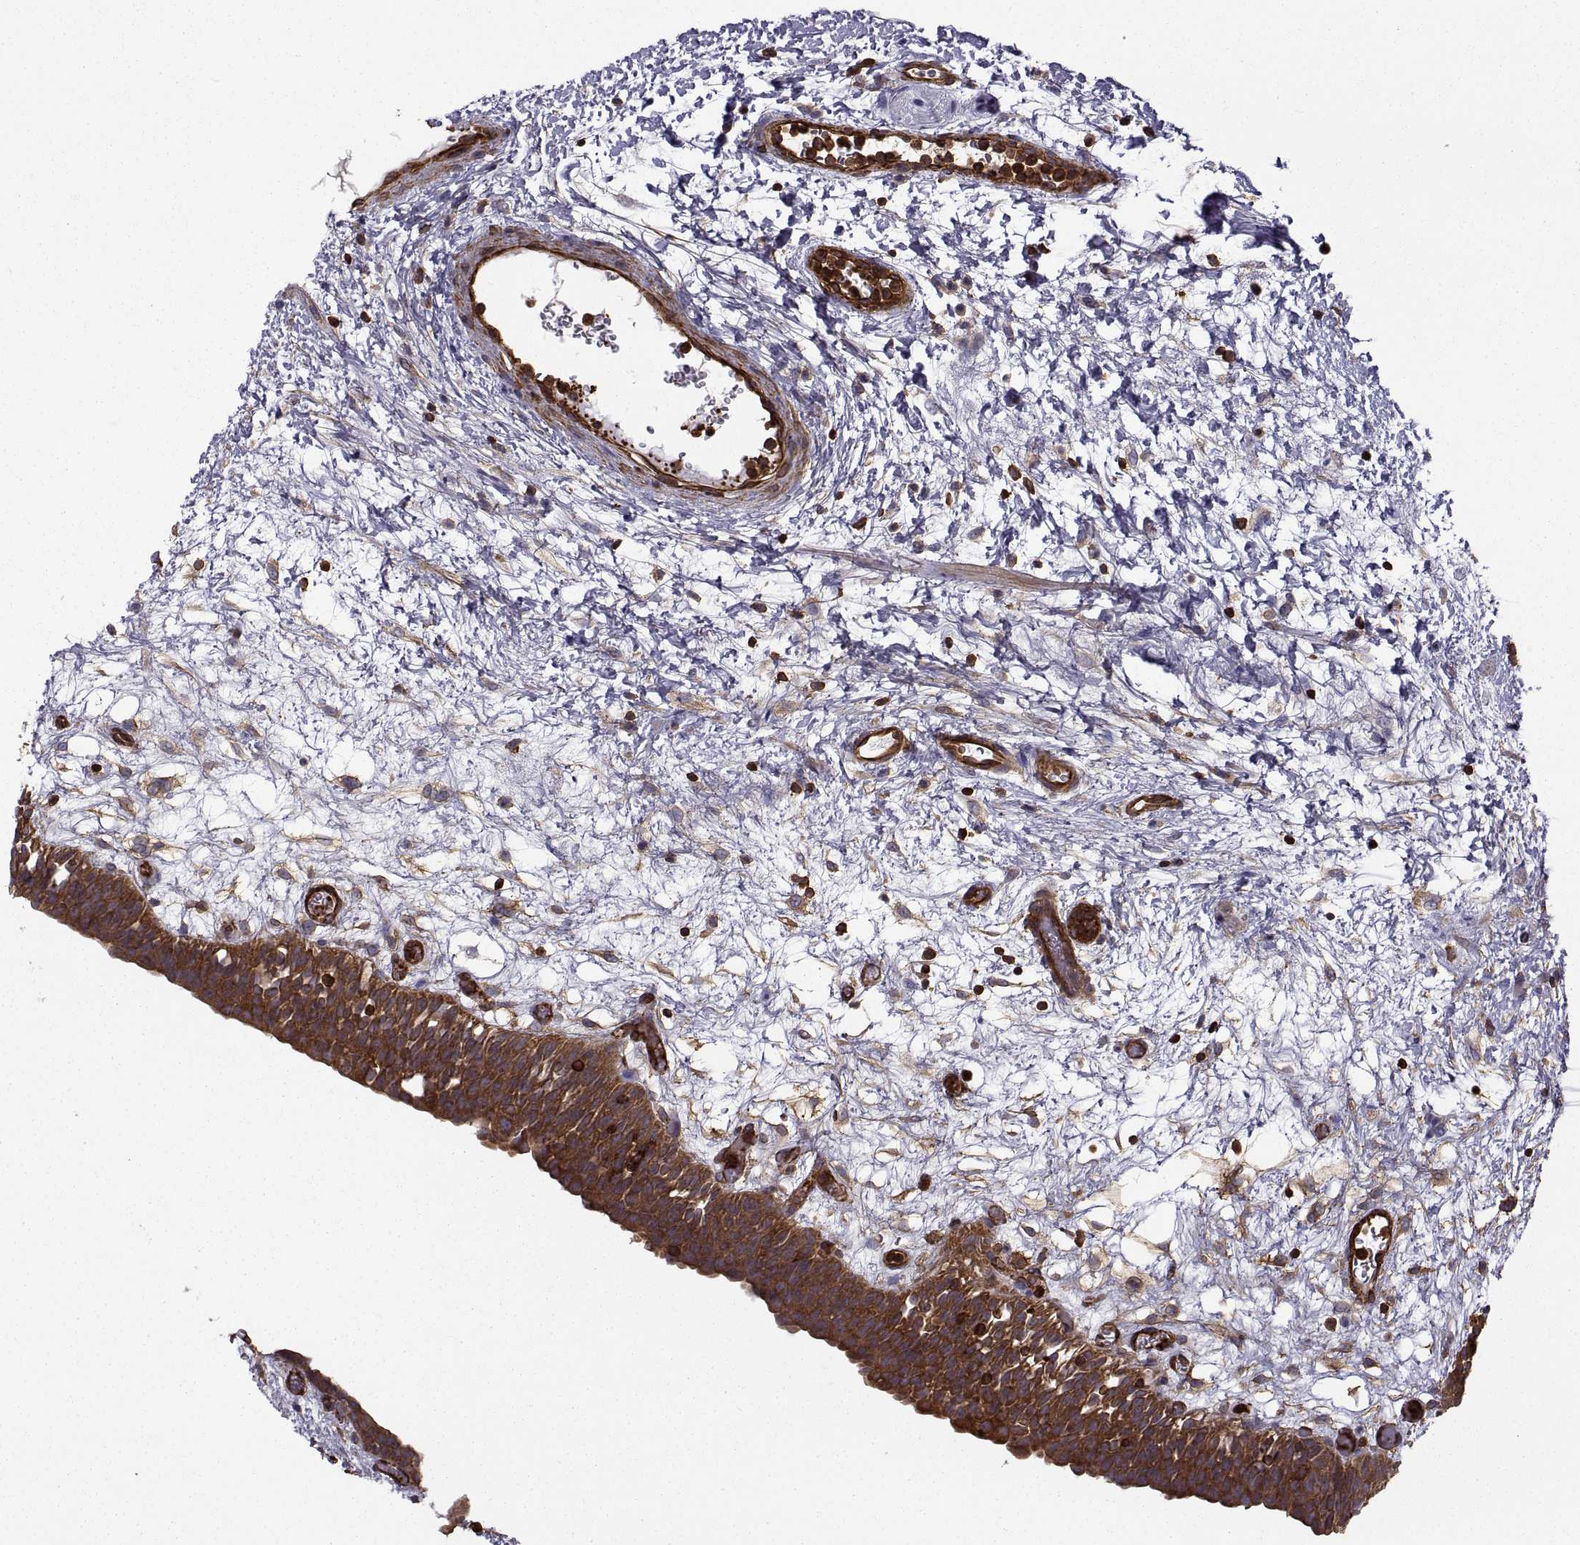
{"staining": {"intensity": "strong", "quantity": ">75%", "location": "cytoplasmic/membranous"}, "tissue": "urinary bladder", "cell_type": "Urothelial cells", "image_type": "normal", "snomed": [{"axis": "morphology", "description": "Normal tissue, NOS"}, {"axis": "topography", "description": "Urinary bladder"}], "caption": "This is an image of immunohistochemistry (IHC) staining of normal urinary bladder, which shows strong staining in the cytoplasmic/membranous of urothelial cells.", "gene": "MYH9", "patient": {"sex": "male", "age": 76}}